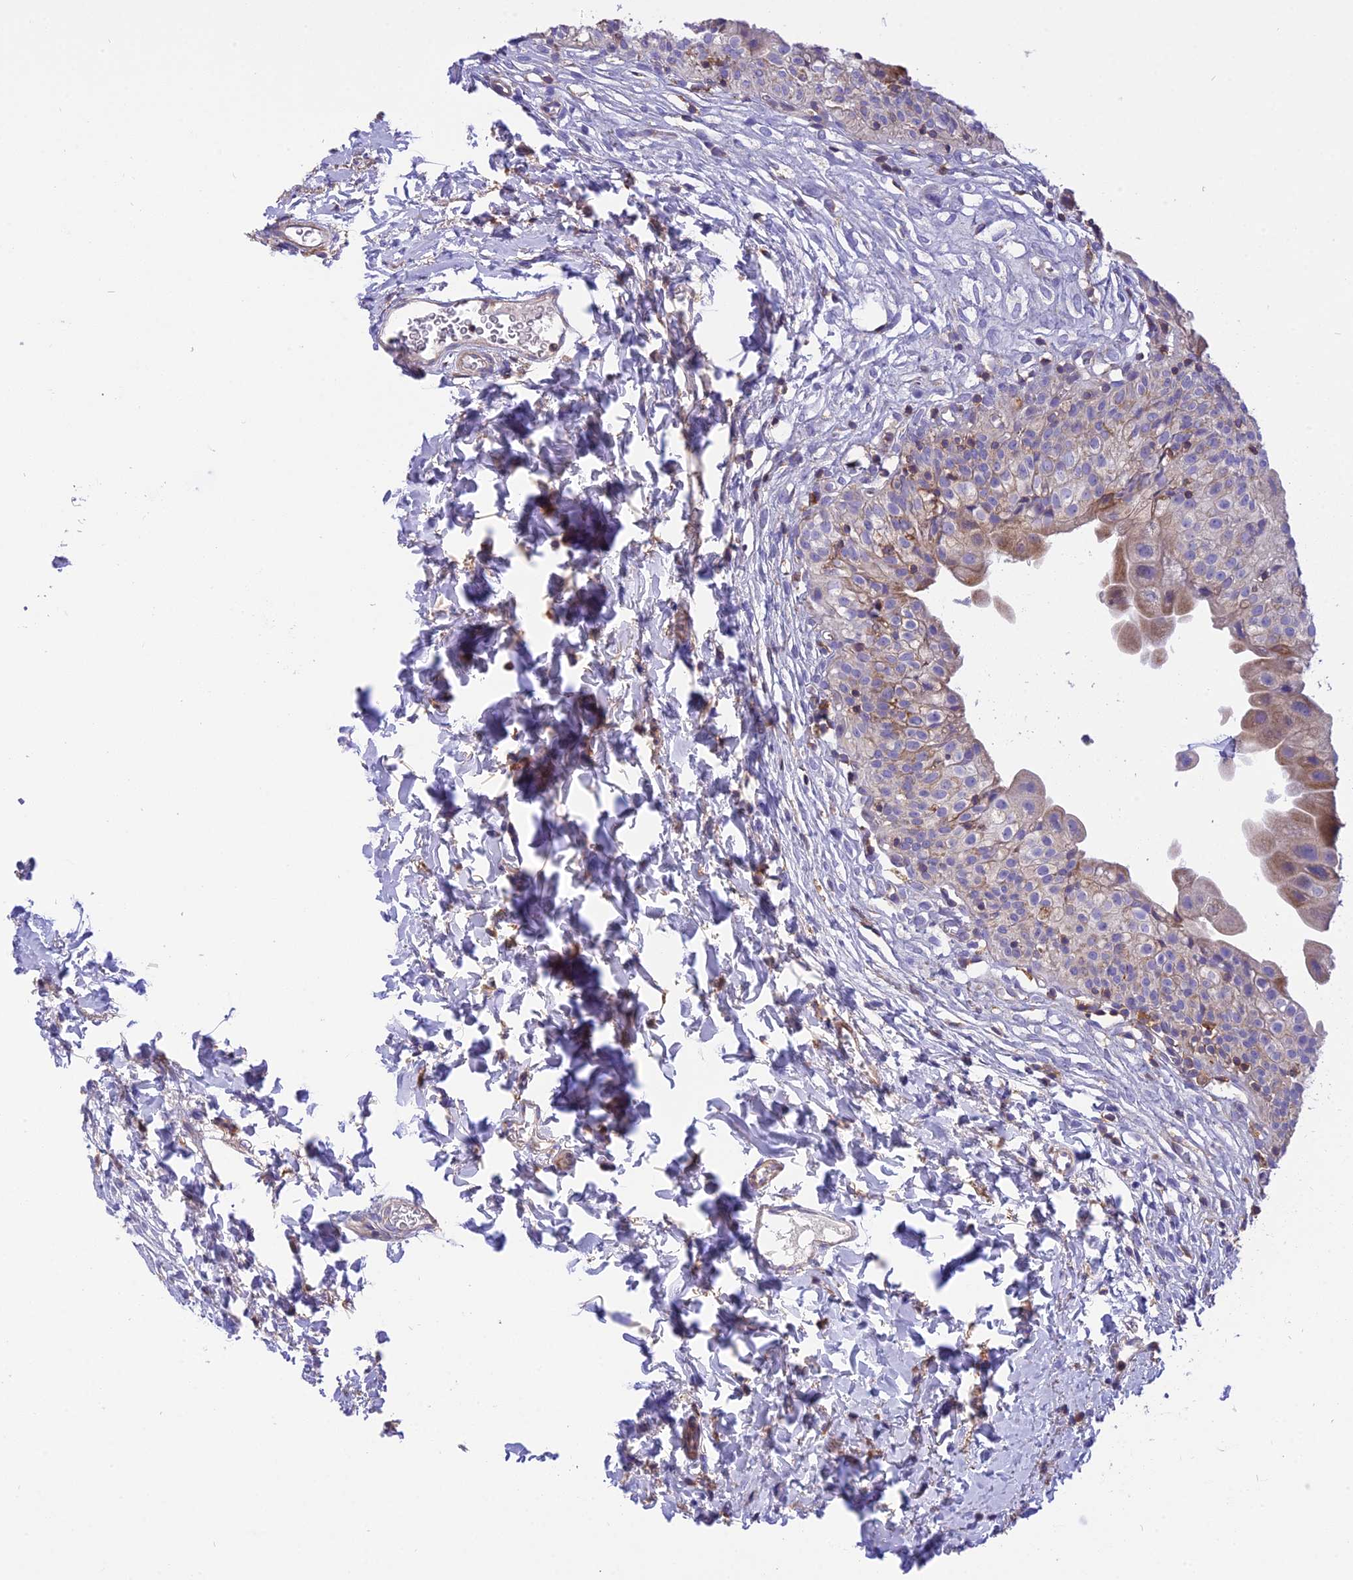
{"staining": {"intensity": "weak", "quantity": "25%-75%", "location": "cytoplasmic/membranous"}, "tissue": "urinary bladder", "cell_type": "Urothelial cells", "image_type": "normal", "snomed": [{"axis": "morphology", "description": "Normal tissue, NOS"}, {"axis": "topography", "description": "Urinary bladder"}], "caption": "Weak cytoplasmic/membranous positivity for a protein is present in approximately 25%-75% of urothelial cells of normal urinary bladder using immunohistochemistry.", "gene": "CORO7", "patient": {"sex": "male", "age": 55}}